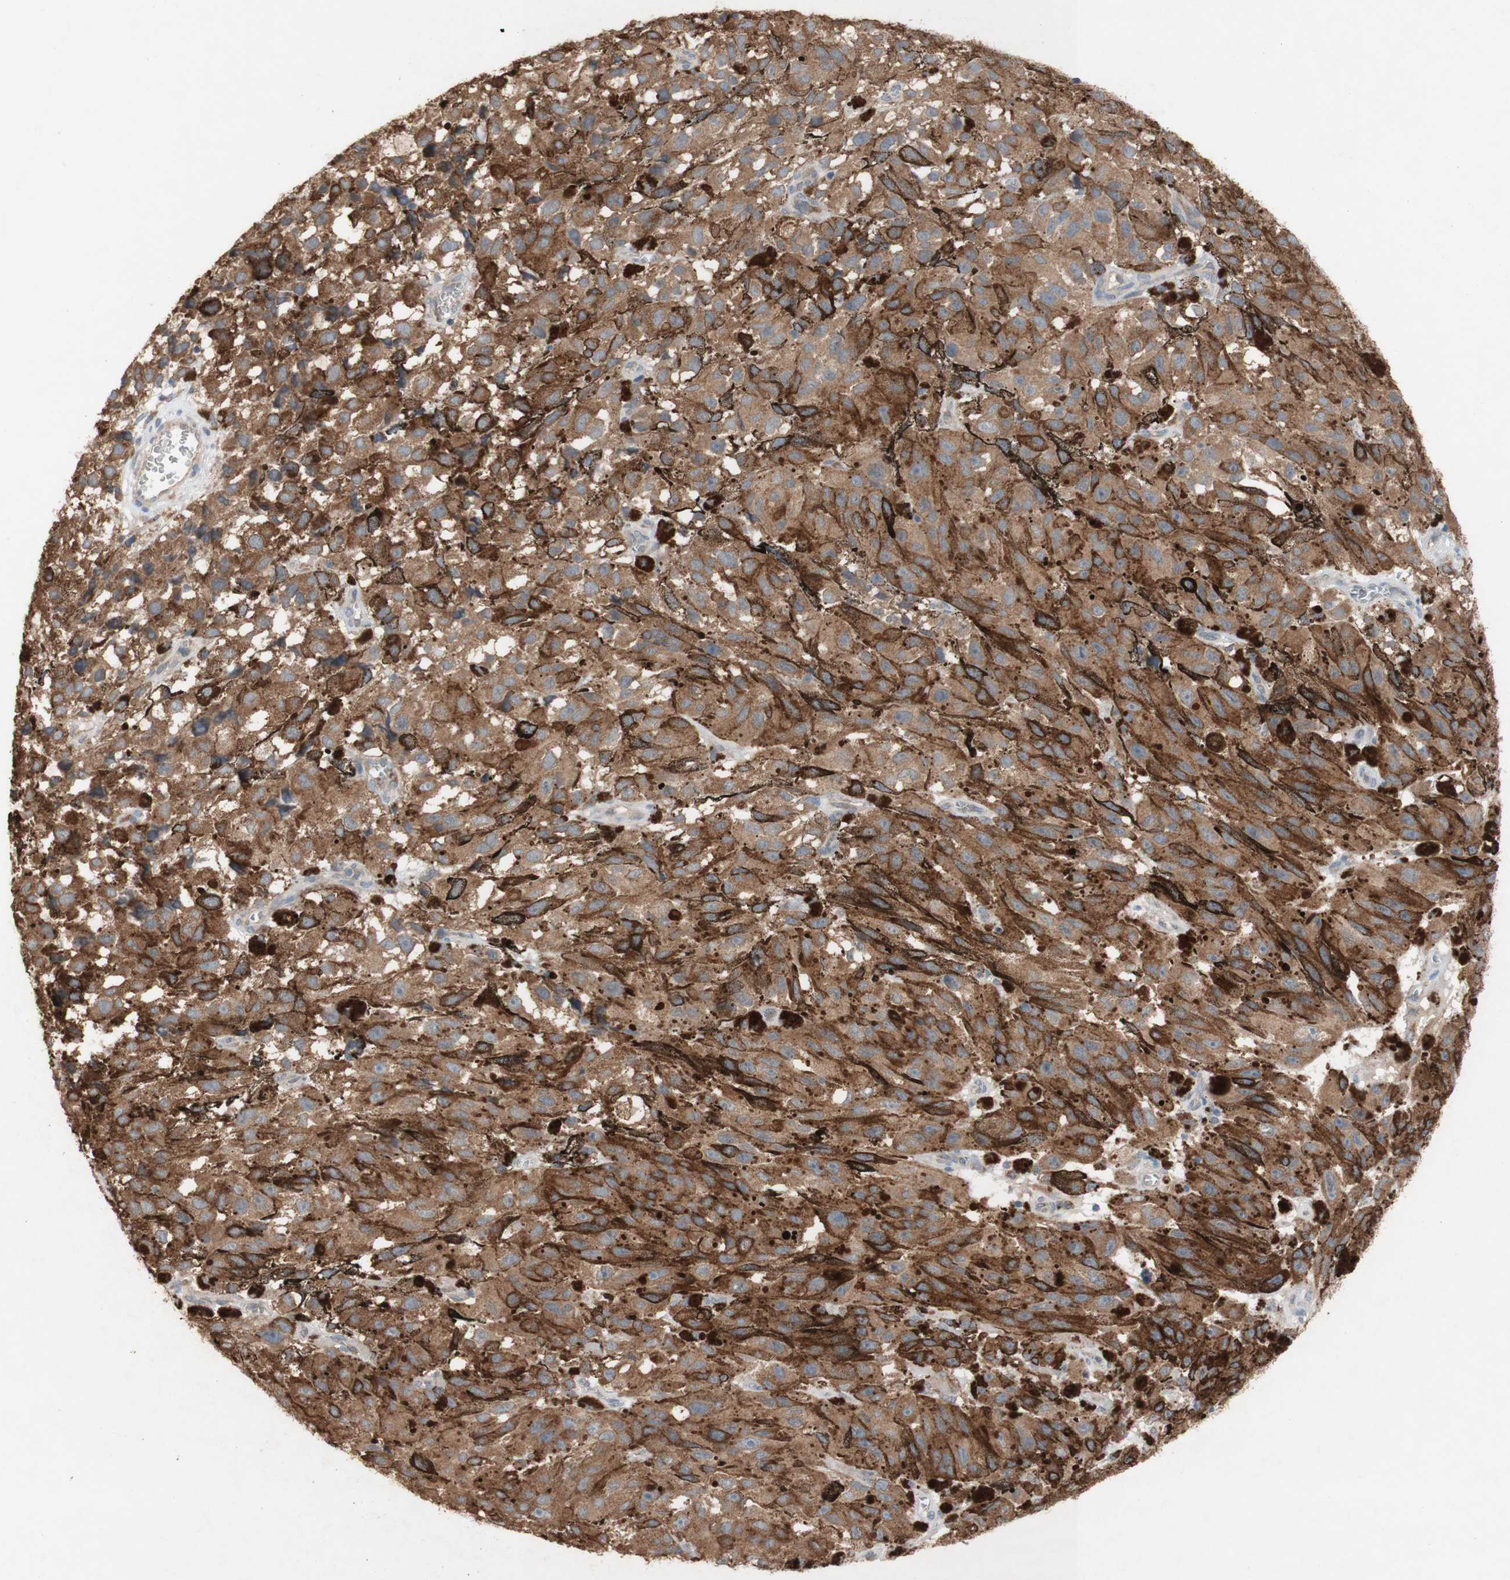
{"staining": {"intensity": "moderate", "quantity": ">75%", "location": "cytoplasmic/membranous"}, "tissue": "melanoma", "cell_type": "Tumor cells", "image_type": "cancer", "snomed": [{"axis": "morphology", "description": "Malignant melanoma, NOS"}, {"axis": "topography", "description": "Skin"}], "caption": "Immunohistochemistry (IHC) of melanoma shows medium levels of moderate cytoplasmic/membranous staining in approximately >75% of tumor cells. The protein is stained brown, and the nuclei are stained in blue (DAB IHC with brightfield microscopy, high magnification).", "gene": "PDGFB", "patient": {"sex": "female", "age": 104}}